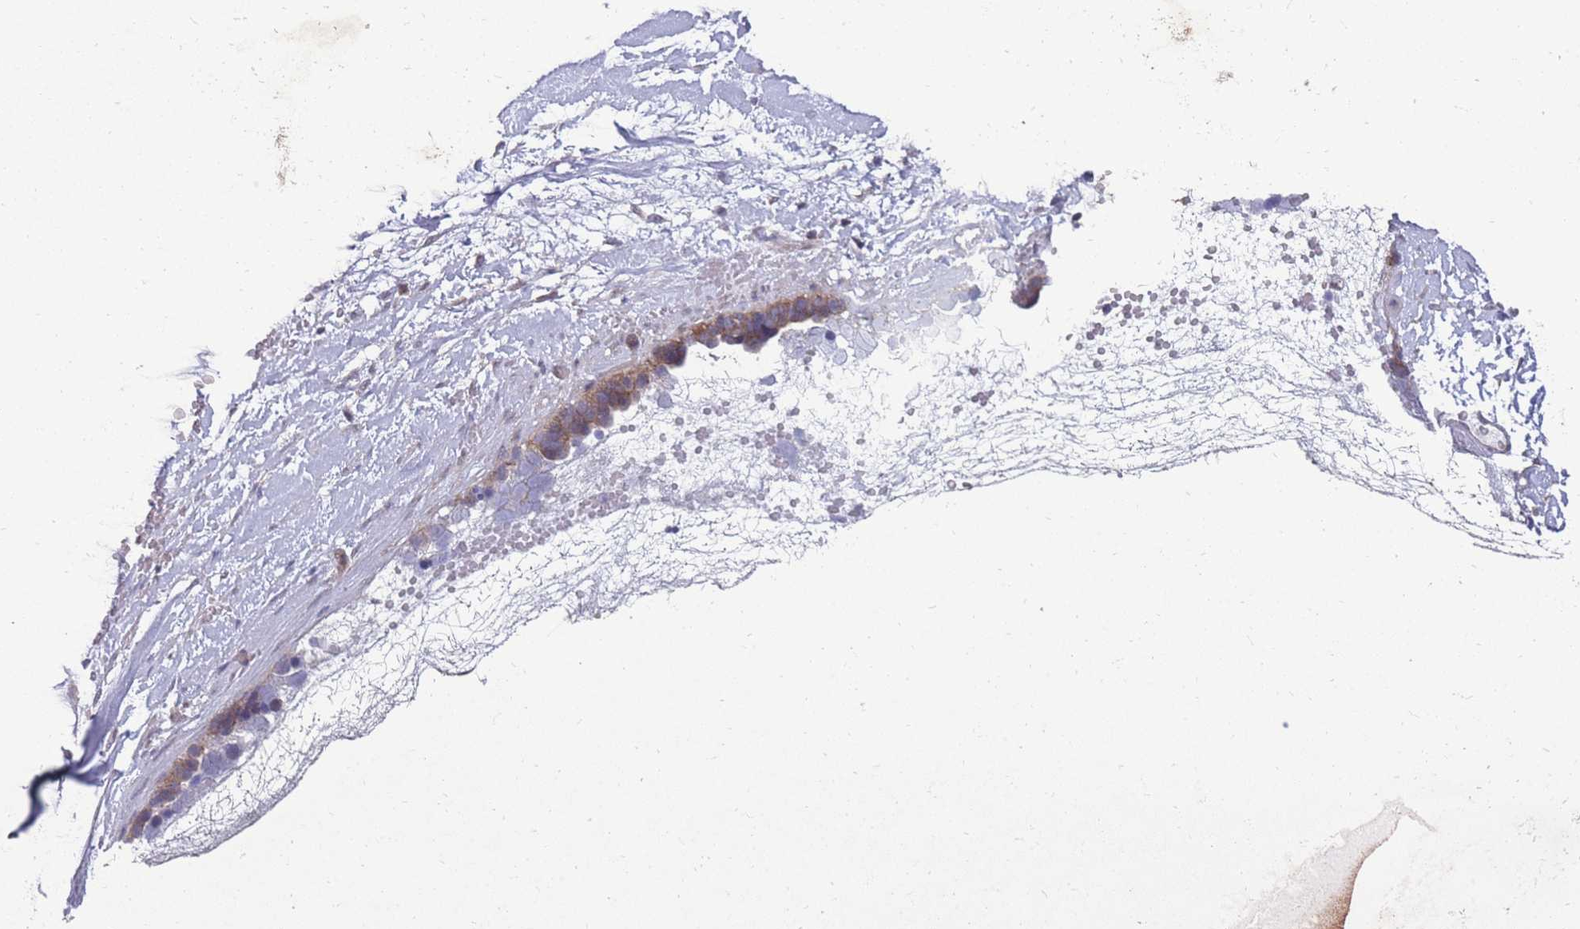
{"staining": {"intensity": "moderate", "quantity": ">75%", "location": "cytoplasmic/membranous"}, "tissue": "ovarian cancer", "cell_type": "Tumor cells", "image_type": "cancer", "snomed": [{"axis": "morphology", "description": "Cystadenocarcinoma, serous, NOS"}, {"axis": "topography", "description": "Ovary"}], "caption": "Immunohistochemical staining of ovarian cancer demonstrates moderate cytoplasmic/membranous protein staining in about >75% of tumor cells.", "gene": "RIC8A", "patient": {"sex": "female", "age": 54}}